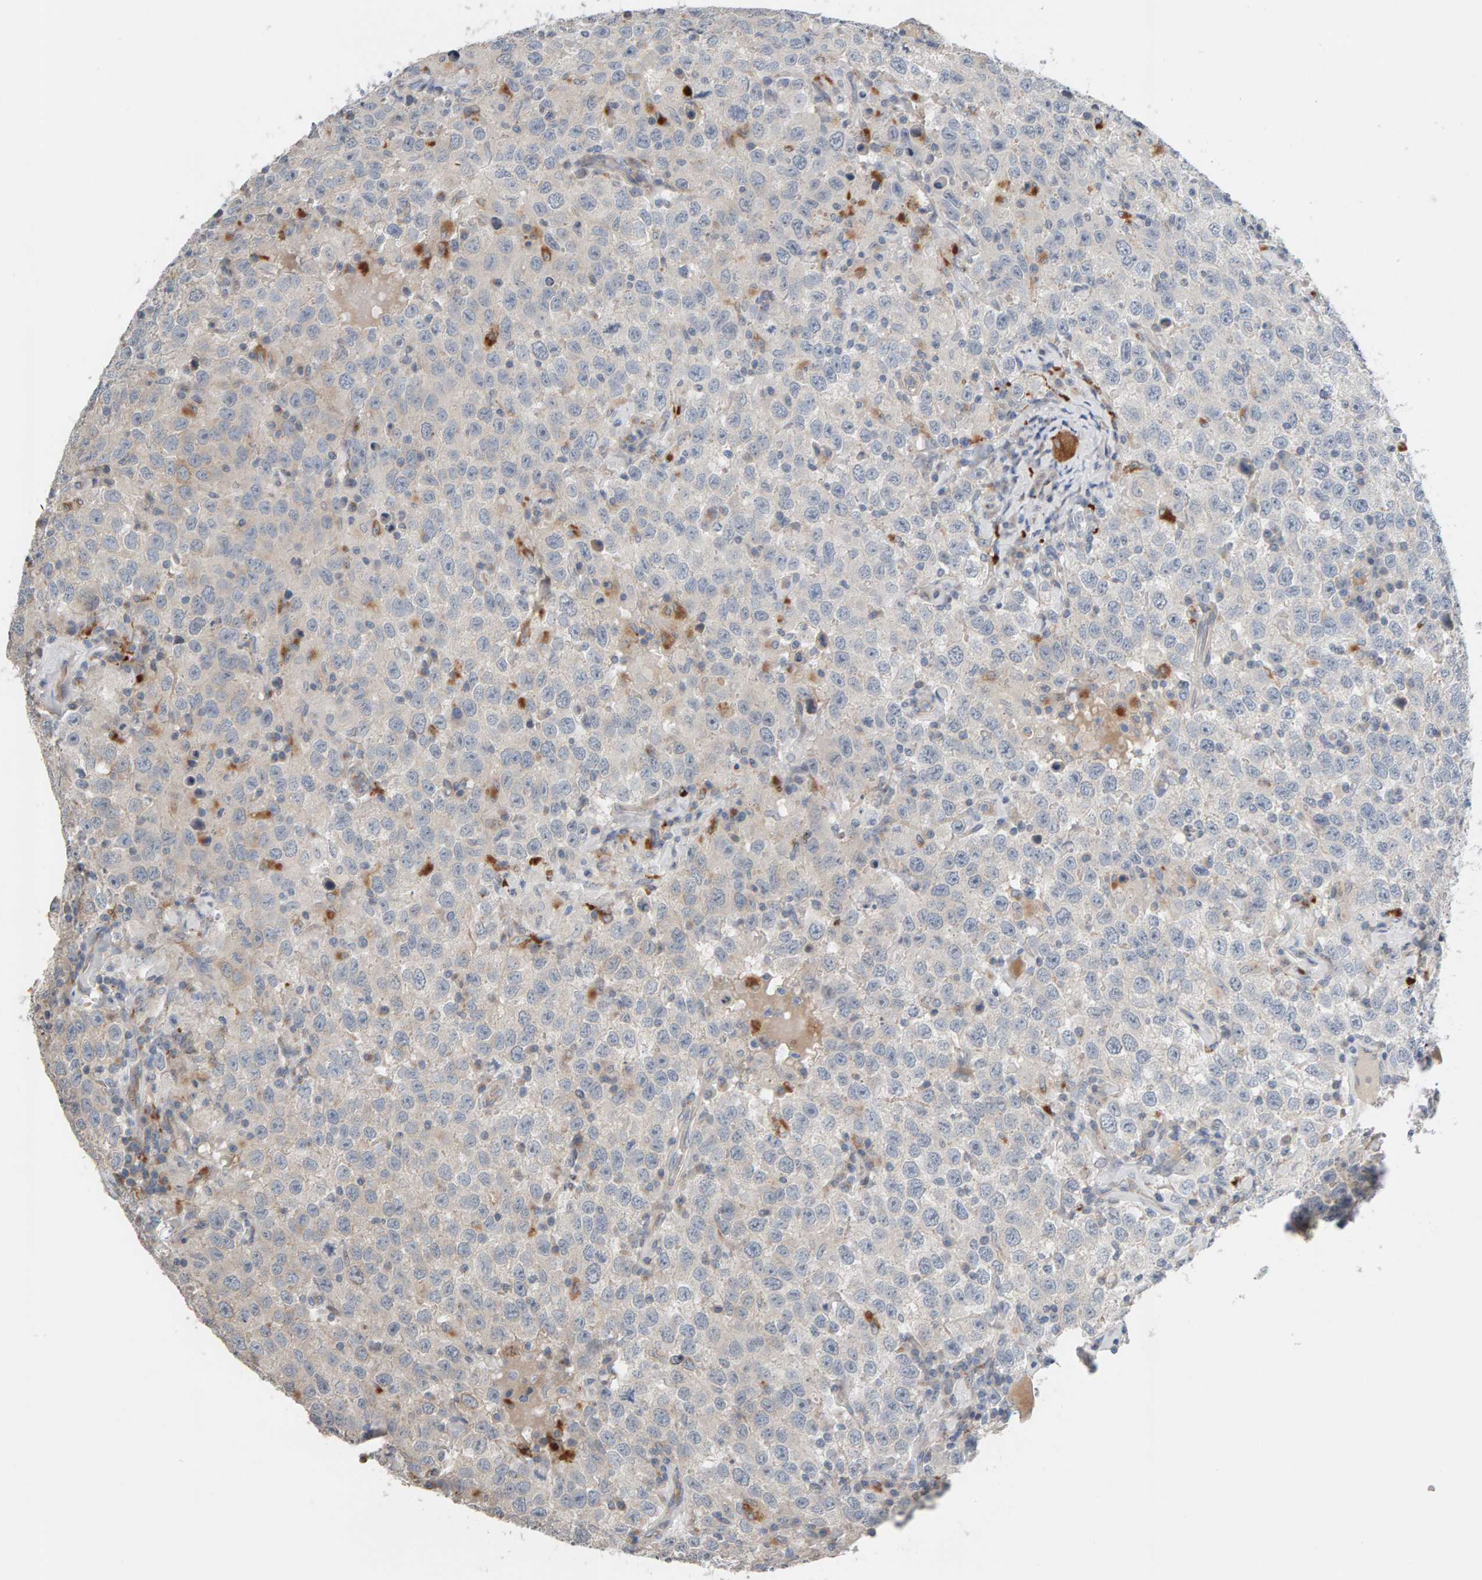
{"staining": {"intensity": "weak", "quantity": "<25%", "location": "cytoplasmic/membranous"}, "tissue": "testis cancer", "cell_type": "Tumor cells", "image_type": "cancer", "snomed": [{"axis": "morphology", "description": "Seminoma, NOS"}, {"axis": "topography", "description": "Testis"}], "caption": "Human seminoma (testis) stained for a protein using immunohistochemistry (IHC) shows no expression in tumor cells.", "gene": "IPPK", "patient": {"sex": "male", "age": 41}}